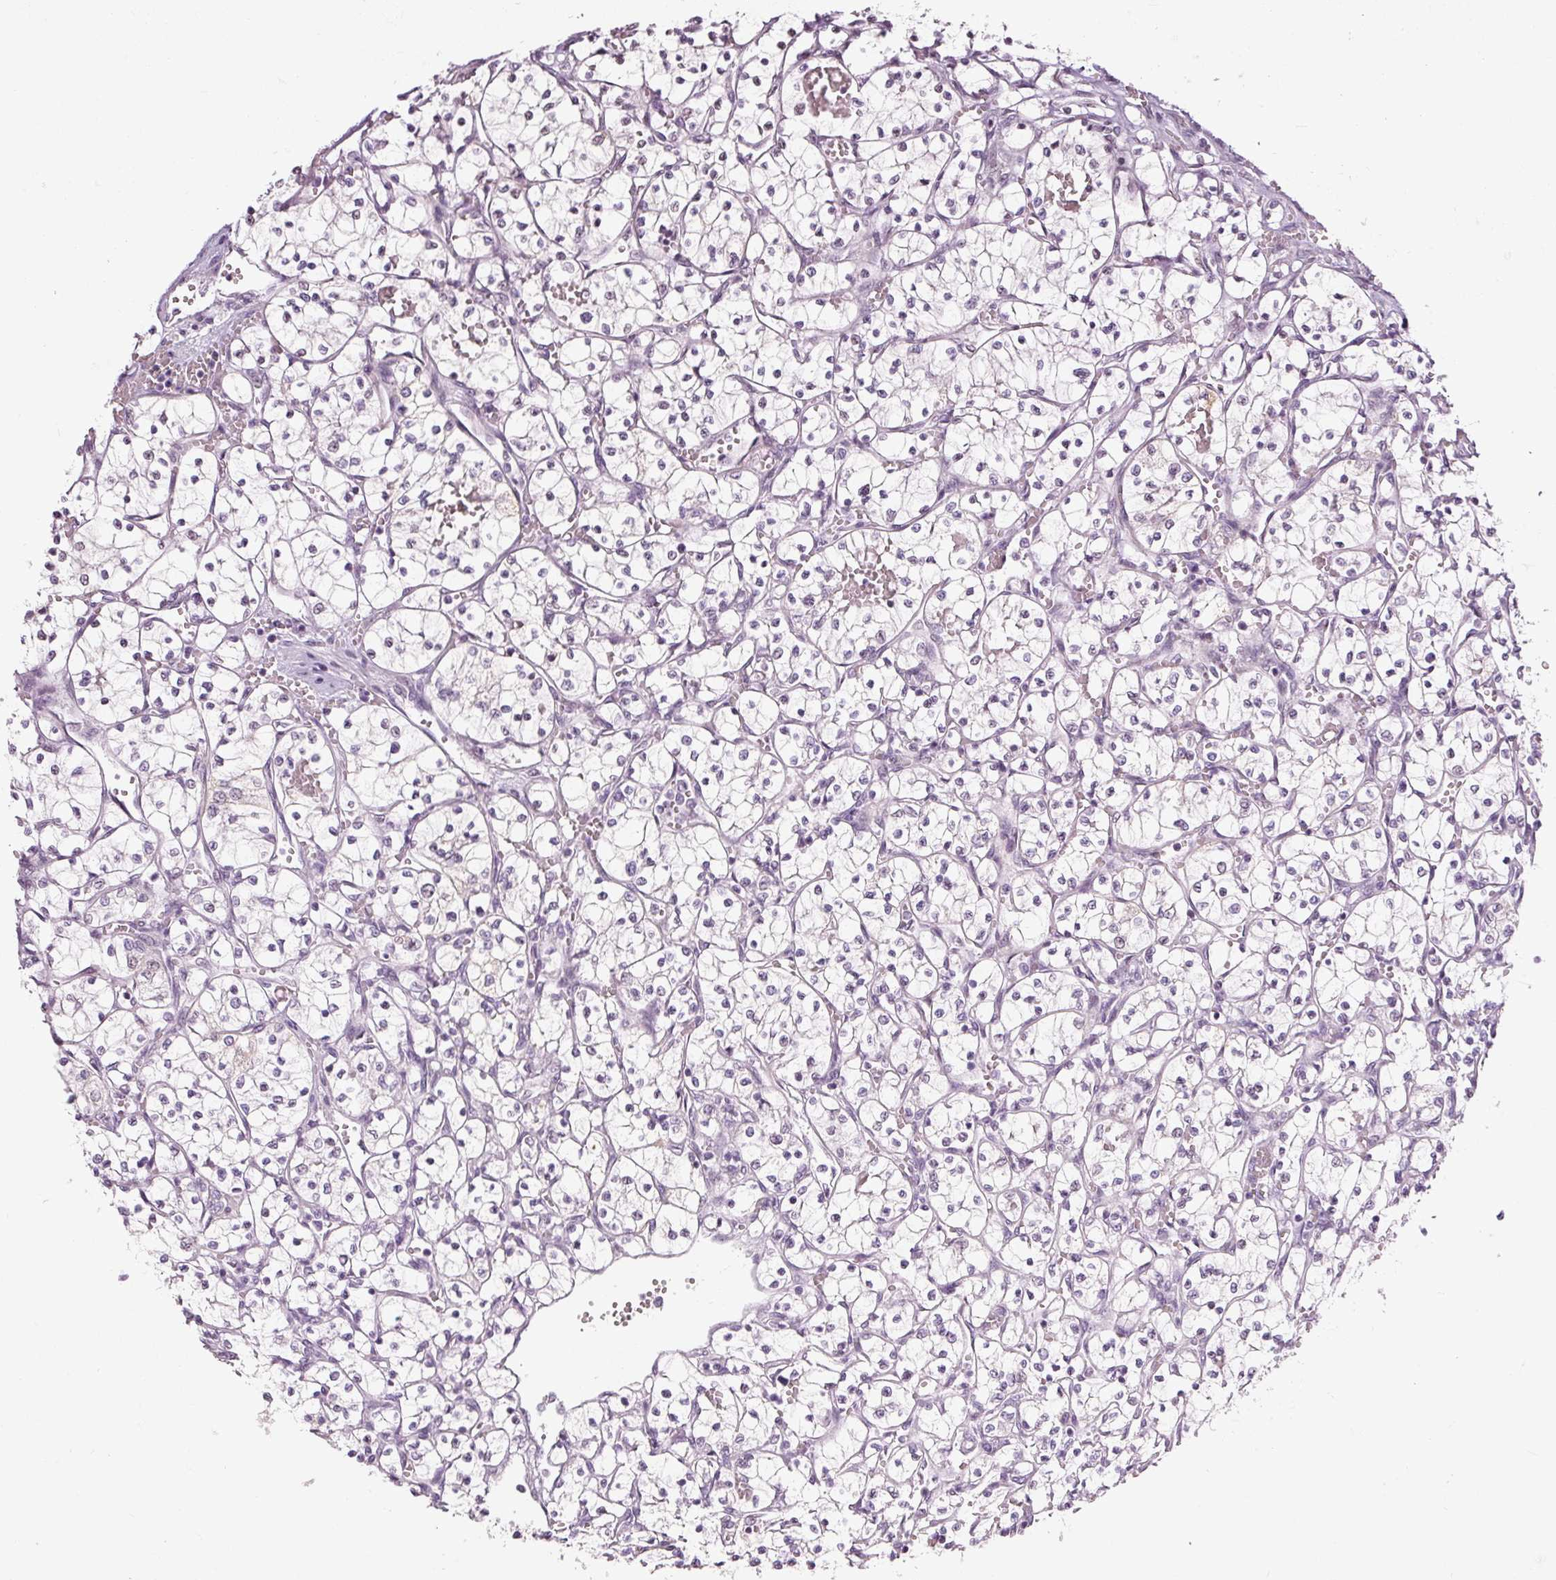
{"staining": {"intensity": "negative", "quantity": "none", "location": "none"}, "tissue": "renal cancer", "cell_type": "Tumor cells", "image_type": "cancer", "snomed": [{"axis": "morphology", "description": "Adenocarcinoma, NOS"}, {"axis": "topography", "description": "Kidney"}], "caption": "Renal cancer (adenocarcinoma) was stained to show a protein in brown. There is no significant staining in tumor cells. (DAB IHC with hematoxylin counter stain).", "gene": "NRDE2", "patient": {"sex": "female", "age": 69}}